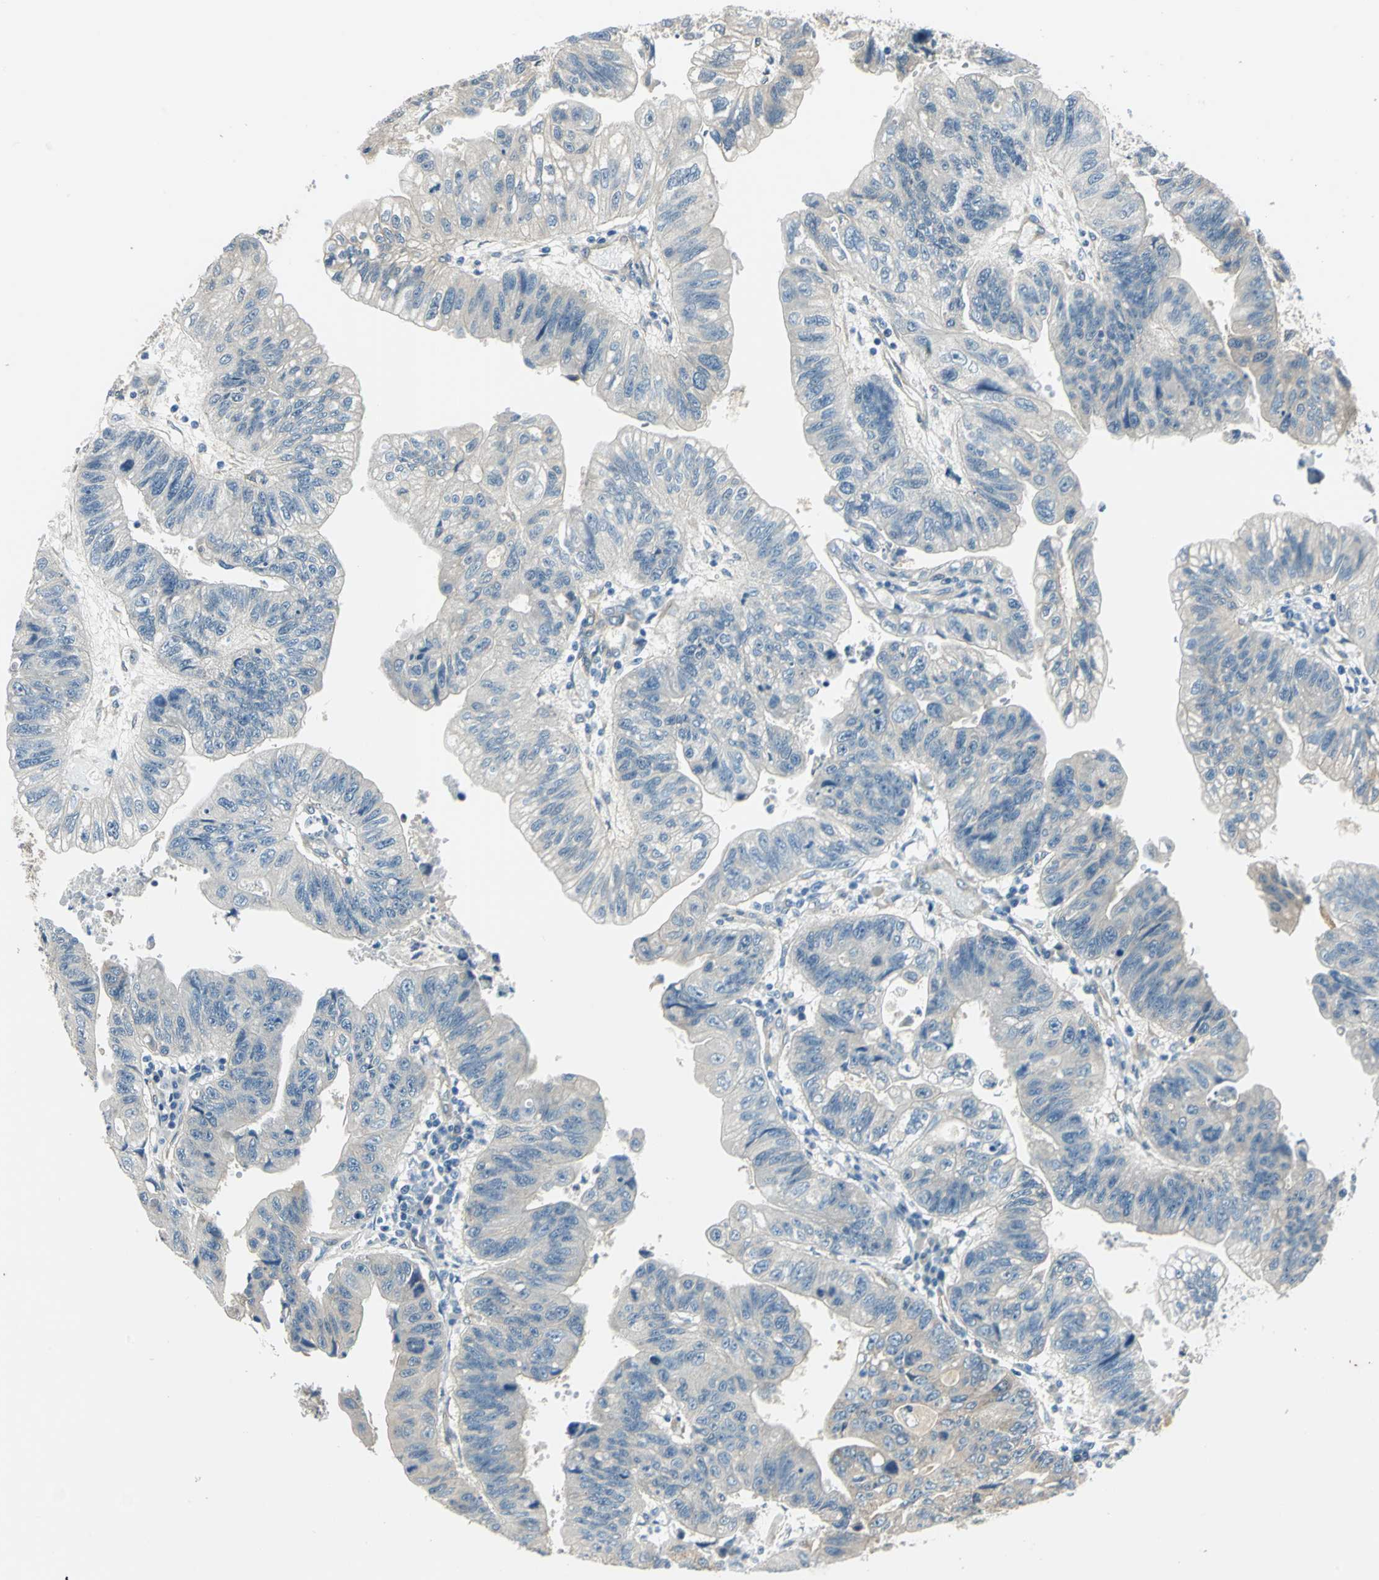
{"staining": {"intensity": "moderate", "quantity": "25%-75%", "location": "cytoplasmic/membranous"}, "tissue": "stomach cancer", "cell_type": "Tumor cells", "image_type": "cancer", "snomed": [{"axis": "morphology", "description": "Adenocarcinoma, NOS"}, {"axis": "topography", "description": "Stomach"}], "caption": "Moderate cytoplasmic/membranous staining for a protein is seen in about 25%-75% of tumor cells of stomach adenocarcinoma using immunohistochemistry.", "gene": "CDC42EP1", "patient": {"sex": "male", "age": 59}}